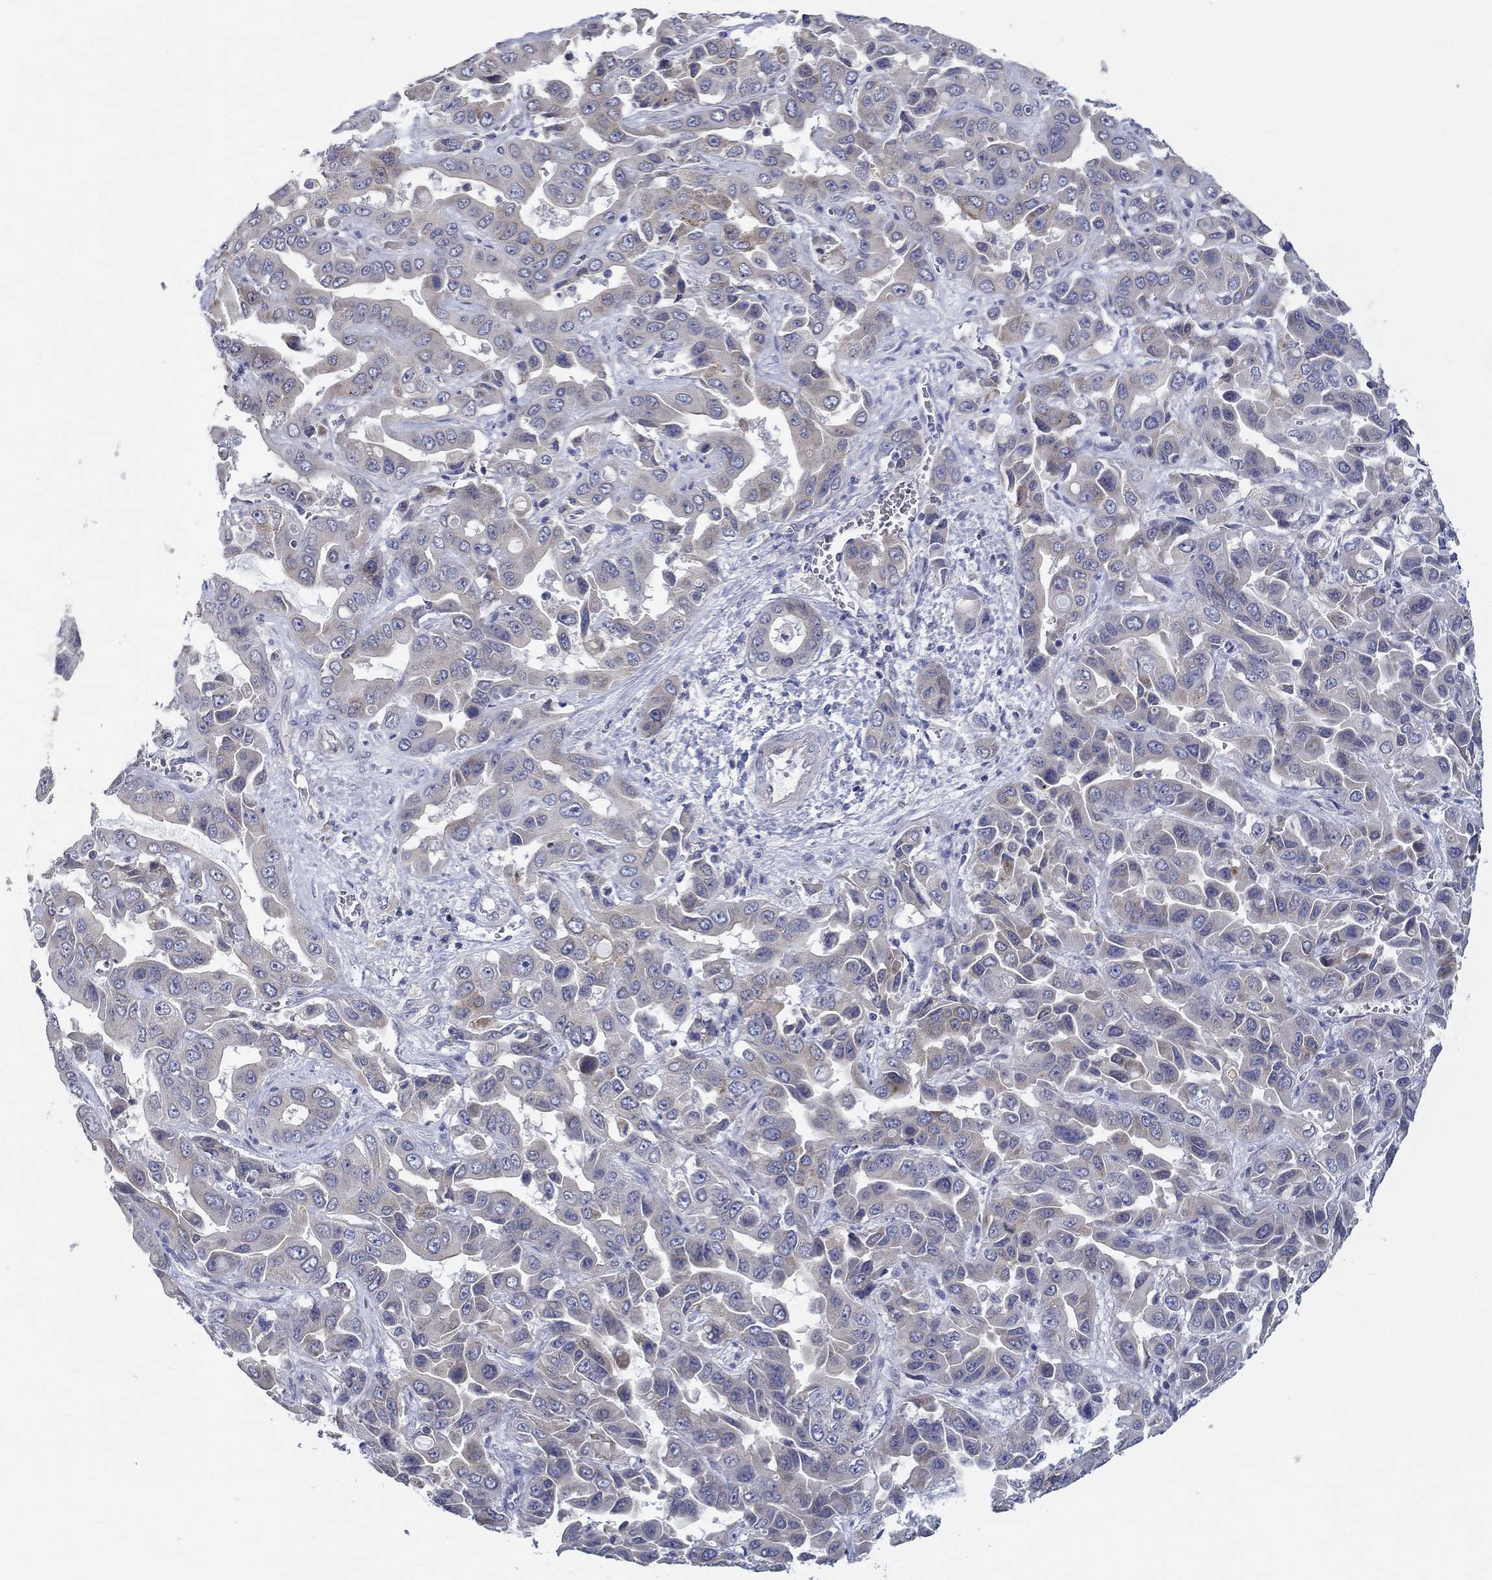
{"staining": {"intensity": "weak", "quantity": "<25%", "location": "cytoplasmic/membranous"}, "tissue": "liver cancer", "cell_type": "Tumor cells", "image_type": "cancer", "snomed": [{"axis": "morphology", "description": "Cholangiocarcinoma"}, {"axis": "topography", "description": "Liver"}], "caption": "The photomicrograph reveals no significant staining in tumor cells of cholangiocarcinoma (liver). Nuclei are stained in blue.", "gene": "ERMP1", "patient": {"sex": "female", "age": 52}}